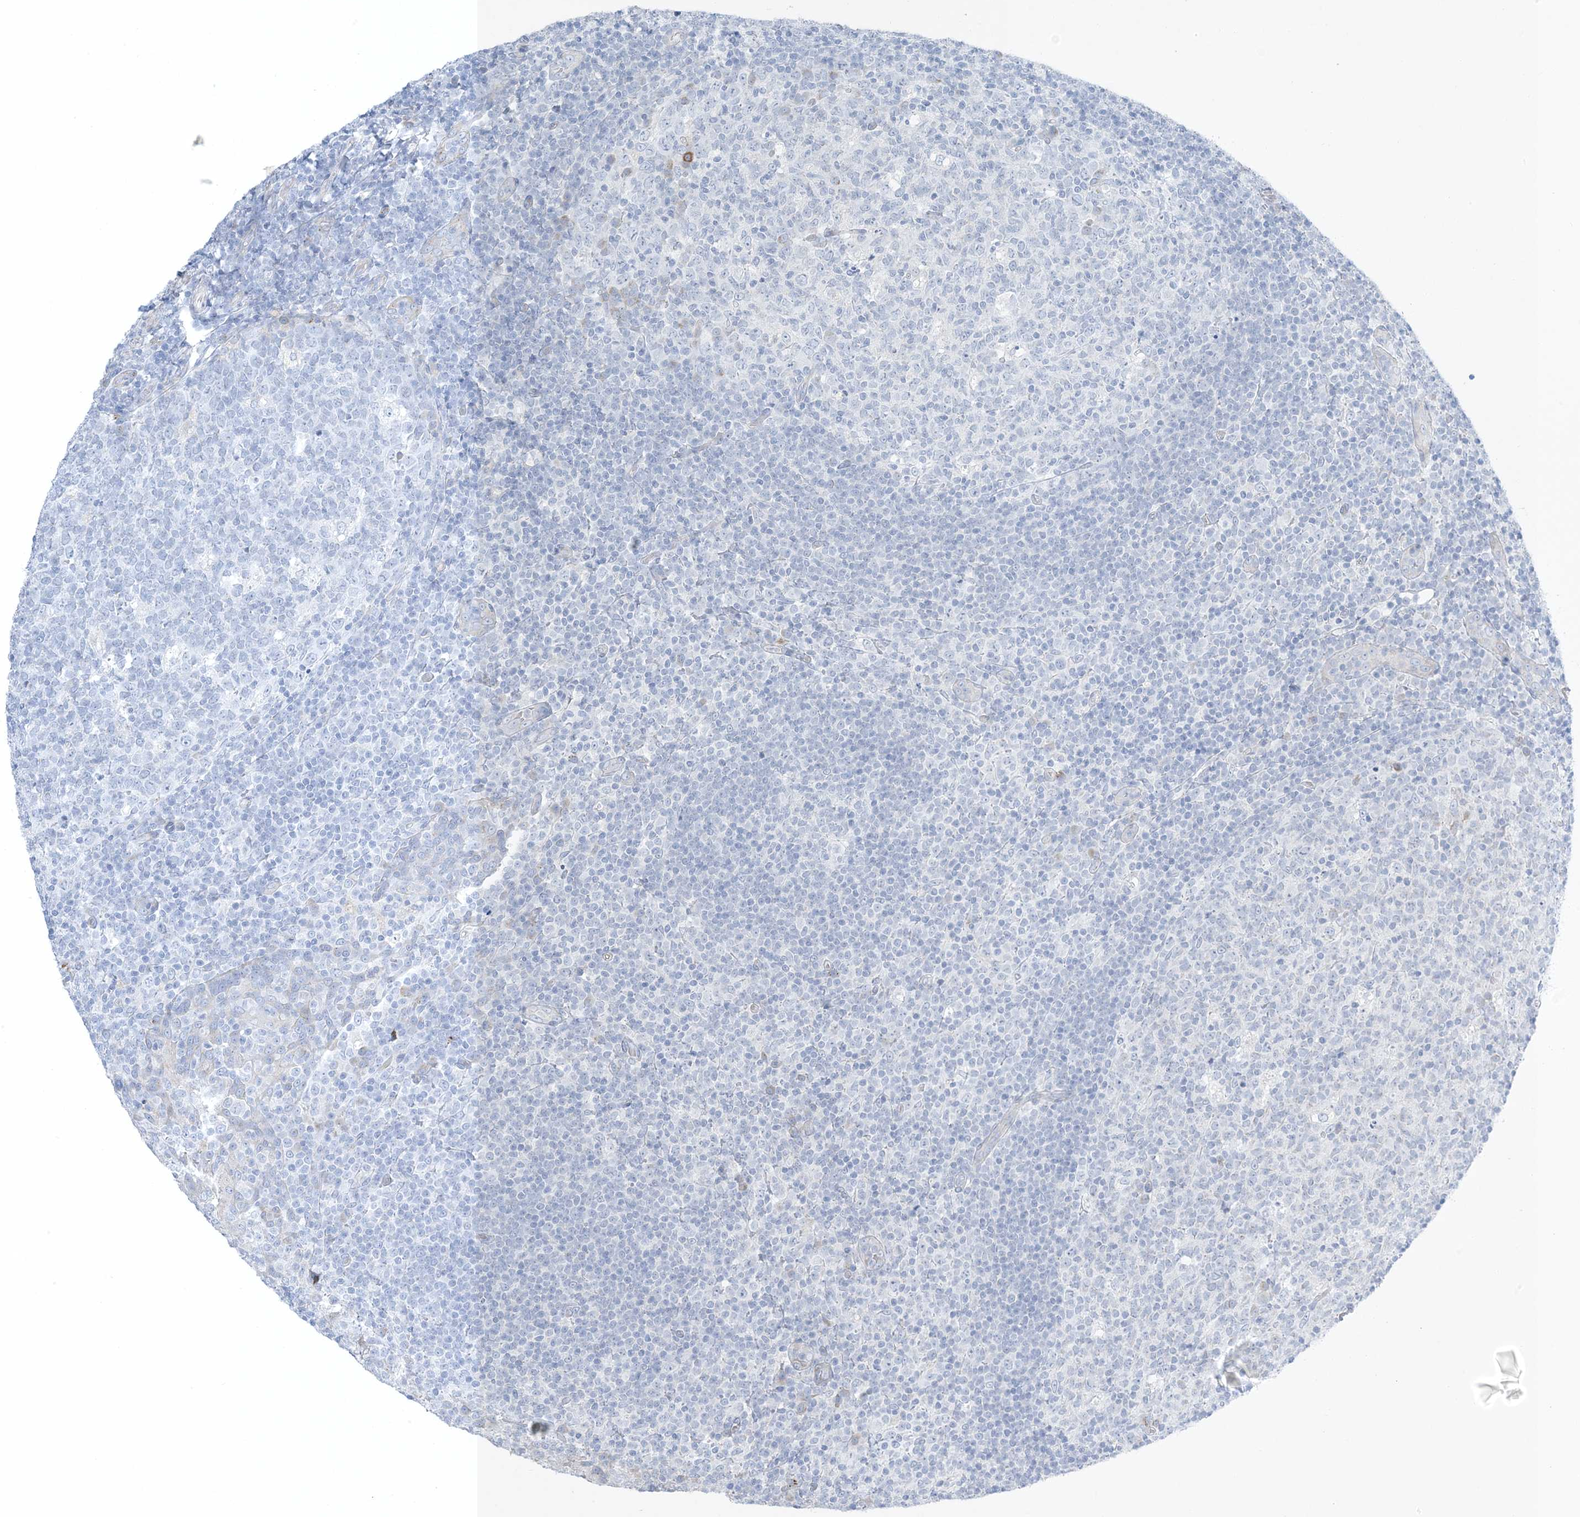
{"staining": {"intensity": "negative", "quantity": "none", "location": "none"}, "tissue": "tonsil", "cell_type": "Germinal center cells", "image_type": "normal", "snomed": [{"axis": "morphology", "description": "Normal tissue, NOS"}, {"axis": "topography", "description": "Tonsil"}], "caption": "An image of human tonsil is negative for staining in germinal center cells. (DAB IHC with hematoxylin counter stain).", "gene": "XIRP2", "patient": {"sex": "female", "age": 19}}